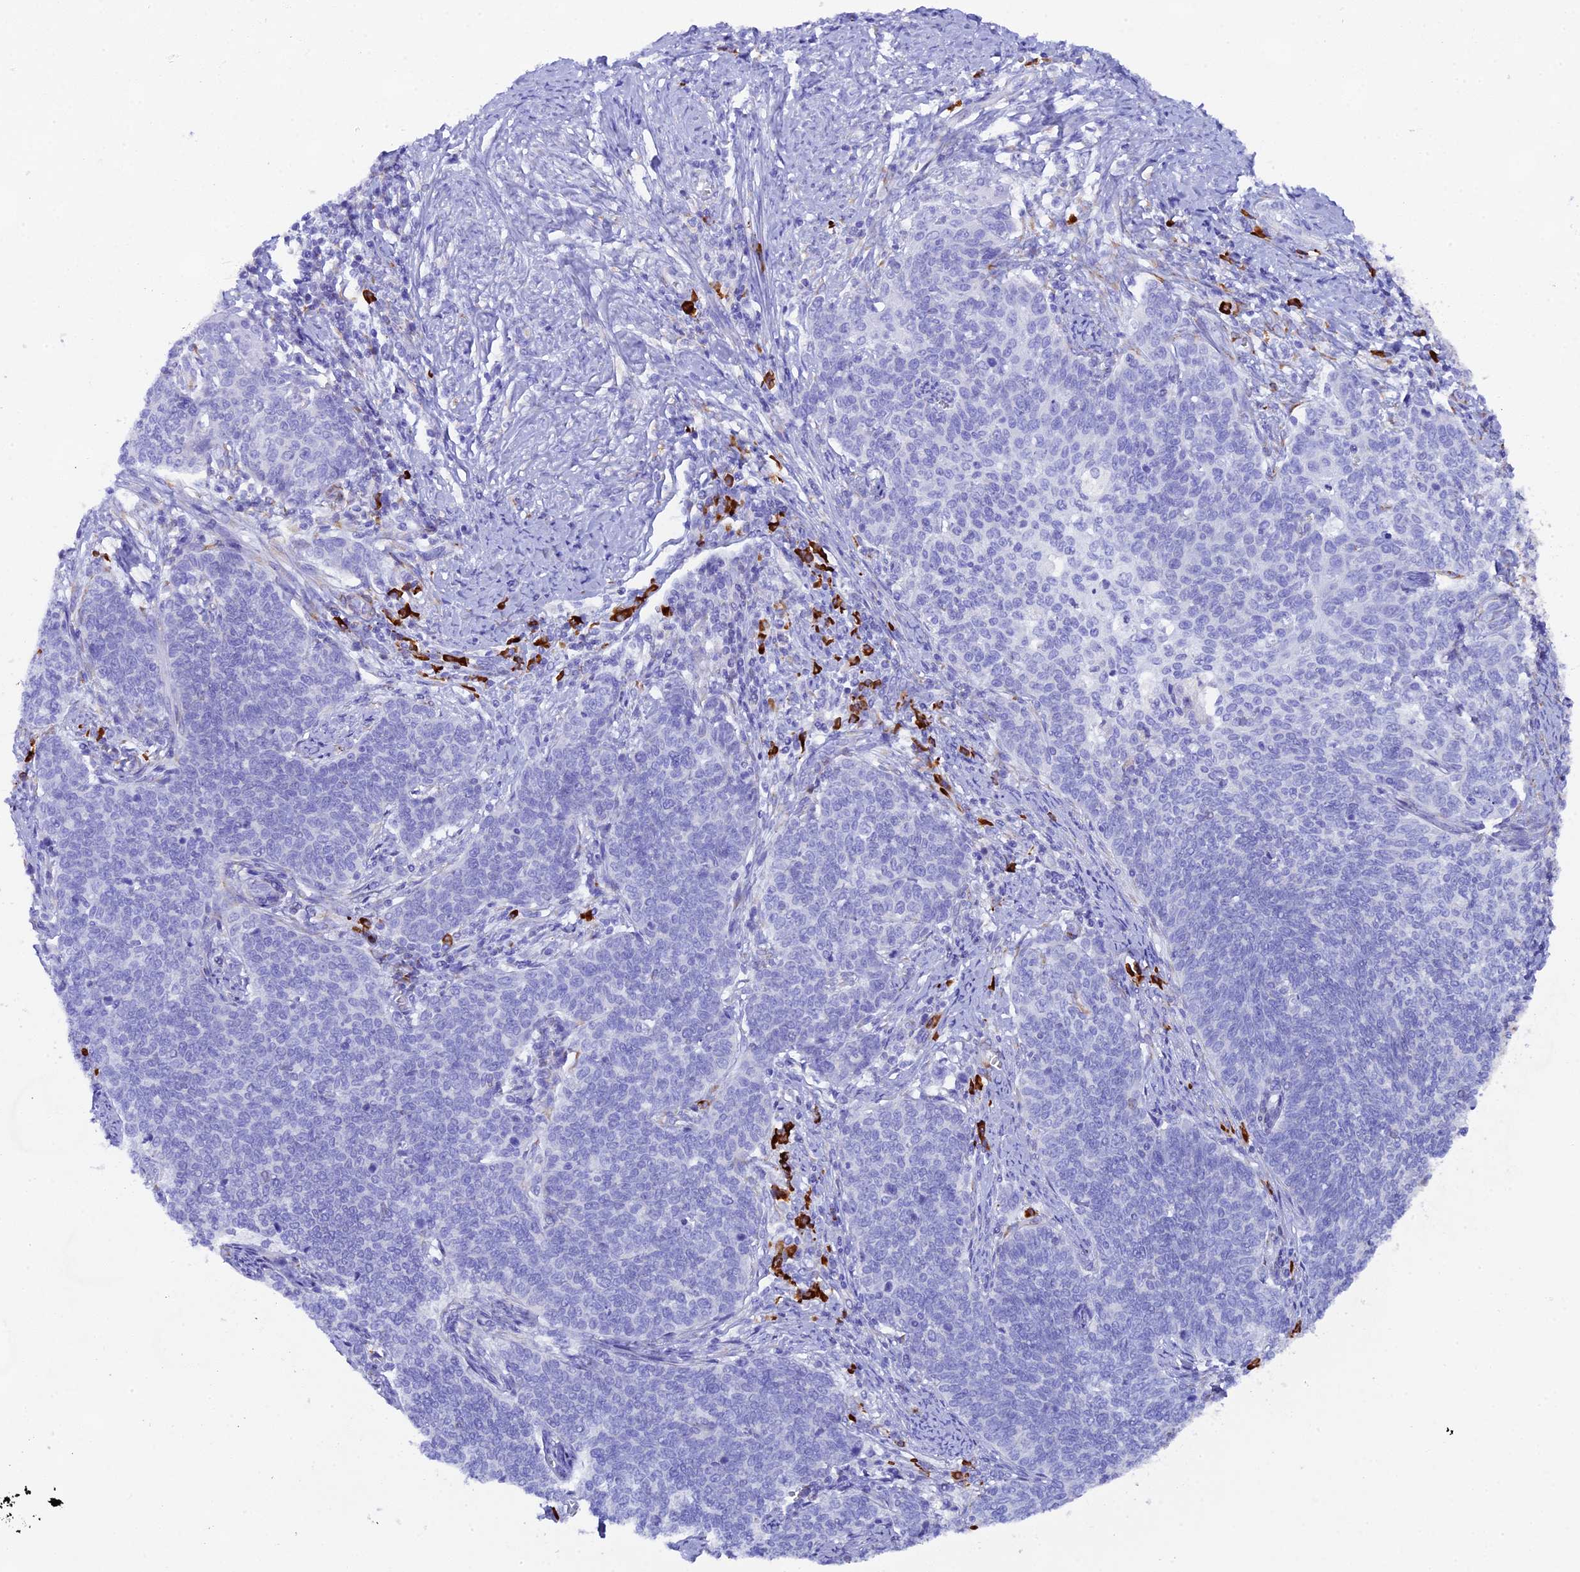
{"staining": {"intensity": "negative", "quantity": "none", "location": "none"}, "tissue": "cervical cancer", "cell_type": "Tumor cells", "image_type": "cancer", "snomed": [{"axis": "morphology", "description": "Squamous cell carcinoma, NOS"}, {"axis": "topography", "description": "Cervix"}], "caption": "An immunohistochemistry image of cervical cancer (squamous cell carcinoma) is shown. There is no staining in tumor cells of cervical cancer (squamous cell carcinoma). (DAB (3,3'-diaminobenzidine) immunohistochemistry (IHC) visualized using brightfield microscopy, high magnification).", "gene": "FKBP11", "patient": {"sex": "female", "age": 39}}